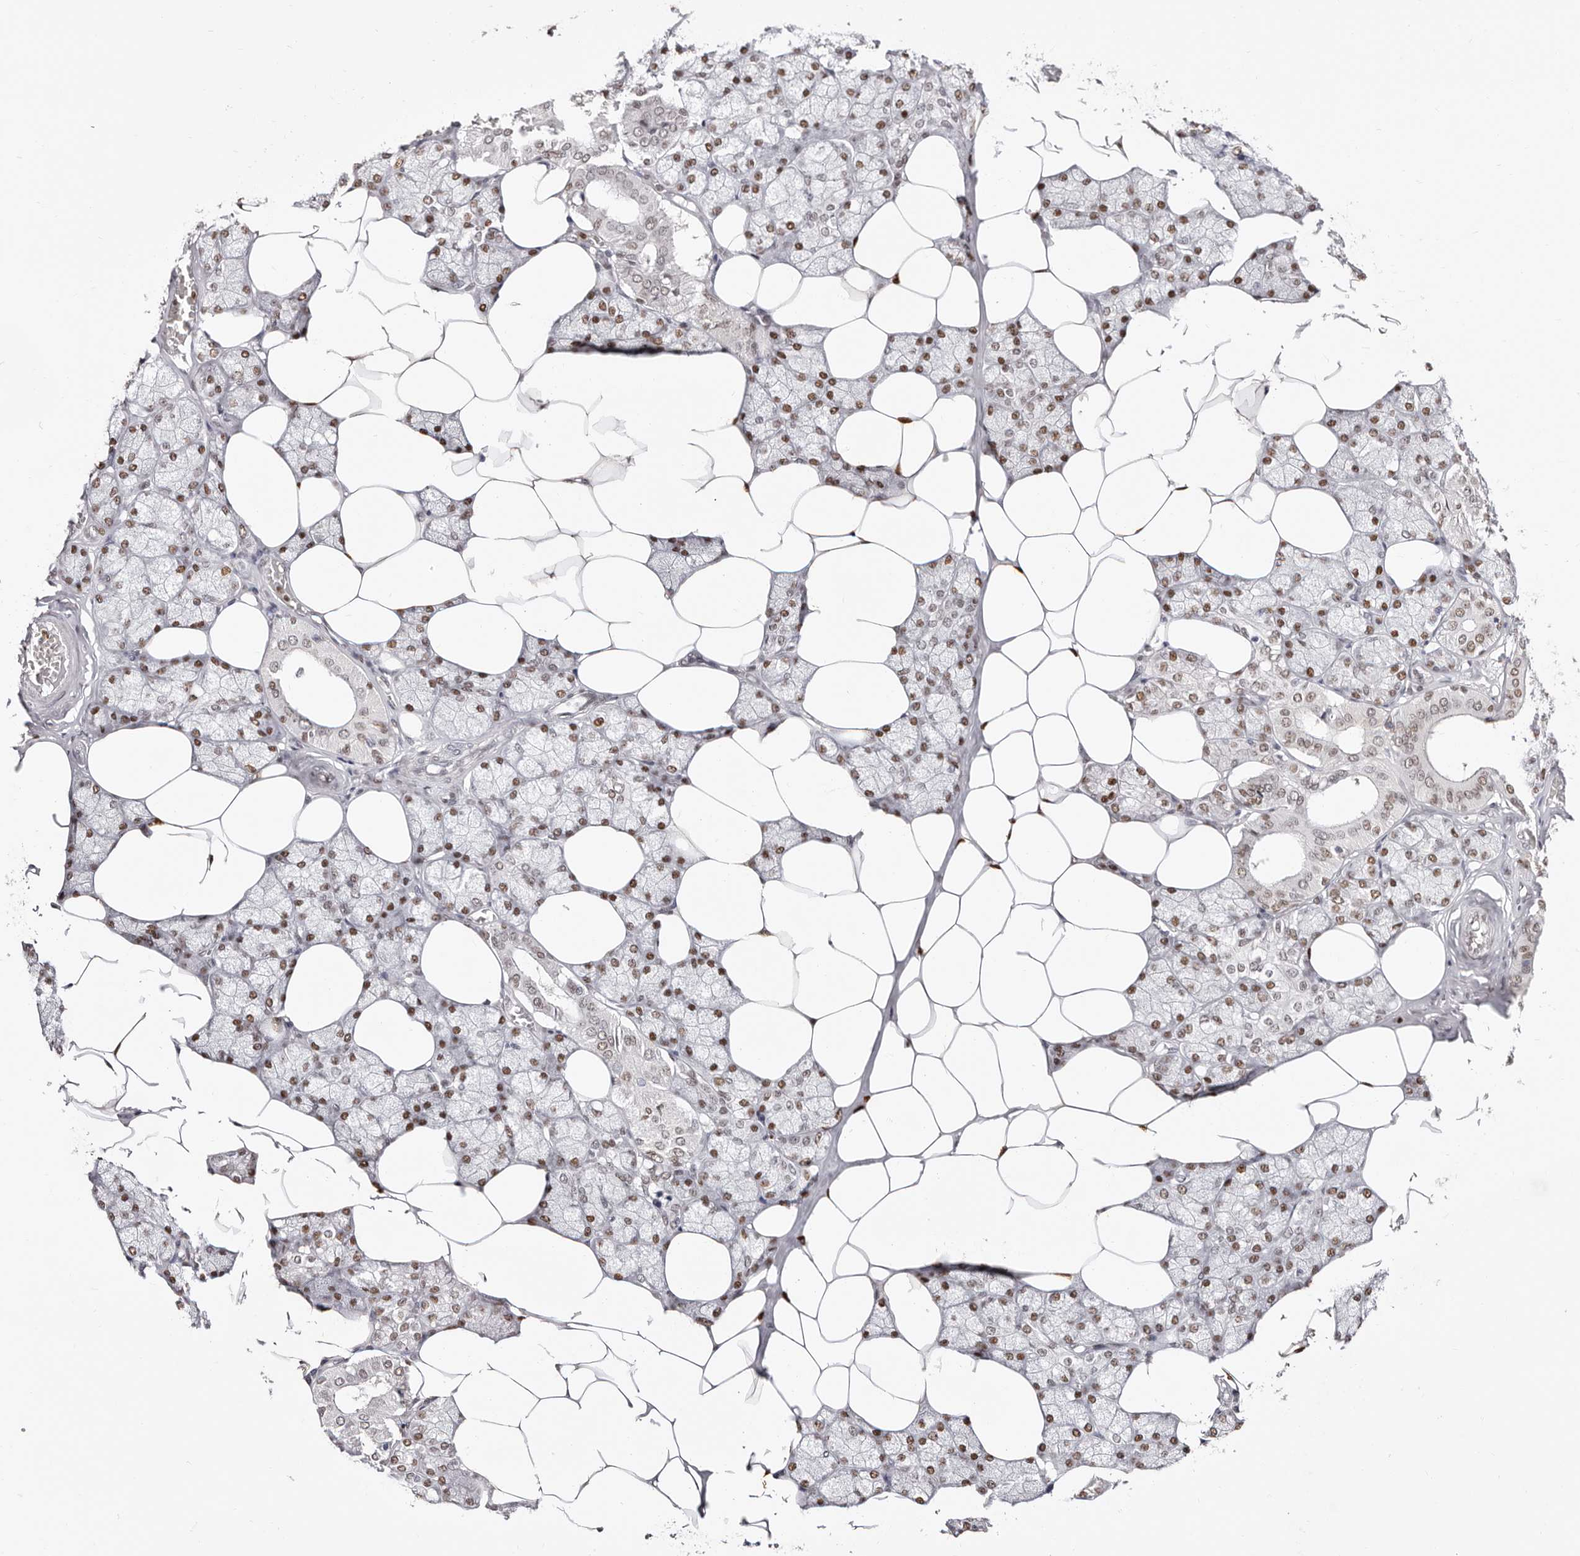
{"staining": {"intensity": "strong", "quantity": "25%-75%", "location": "nuclear"}, "tissue": "salivary gland", "cell_type": "Glandular cells", "image_type": "normal", "snomed": [{"axis": "morphology", "description": "Normal tissue, NOS"}, {"axis": "topography", "description": "Salivary gland"}], "caption": "Human salivary gland stained for a protein (brown) demonstrates strong nuclear positive staining in about 25%-75% of glandular cells.", "gene": "TKT", "patient": {"sex": "male", "age": 62}}